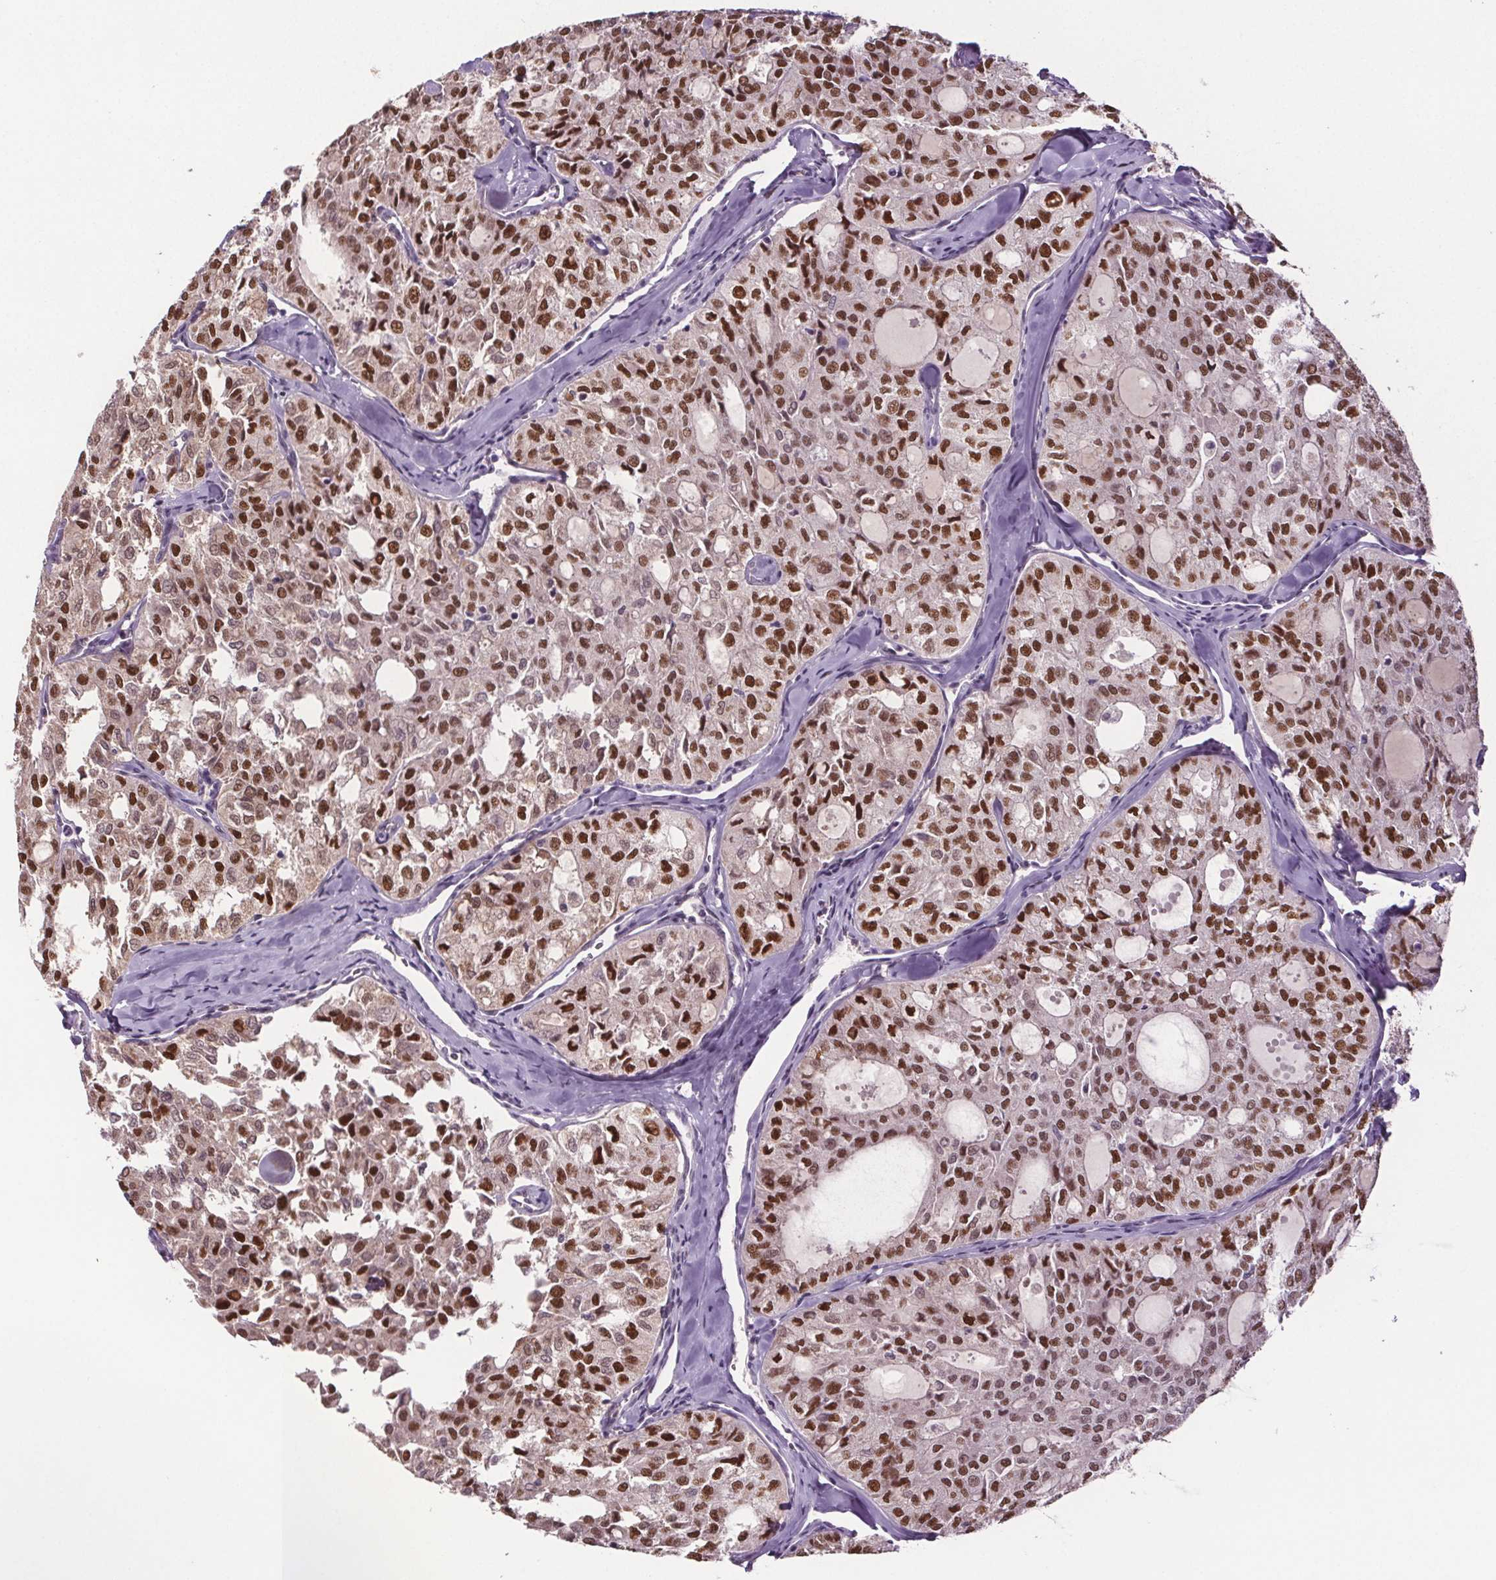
{"staining": {"intensity": "moderate", "quantity": ">75%", "location": "nuclear"}, "tissue": "thyroid cancer", "cell_type": "Tumor cells", "image_type": "cancer", "snomed": [{"axis": "morphology", "description": "Follicular adenoma carcinoma, NOS"}, {"axis": "topography", "description": "Thyroid gland"}], "caption": "Approximately >75% of tumor cells in human thyroid follicular adenoma carcinoma exhibit moderate nuclear protein expression as visualized by brown immunohistochemical staining.", "gene": "CENPF", "patient": {"sex": "male", "age": 75}}